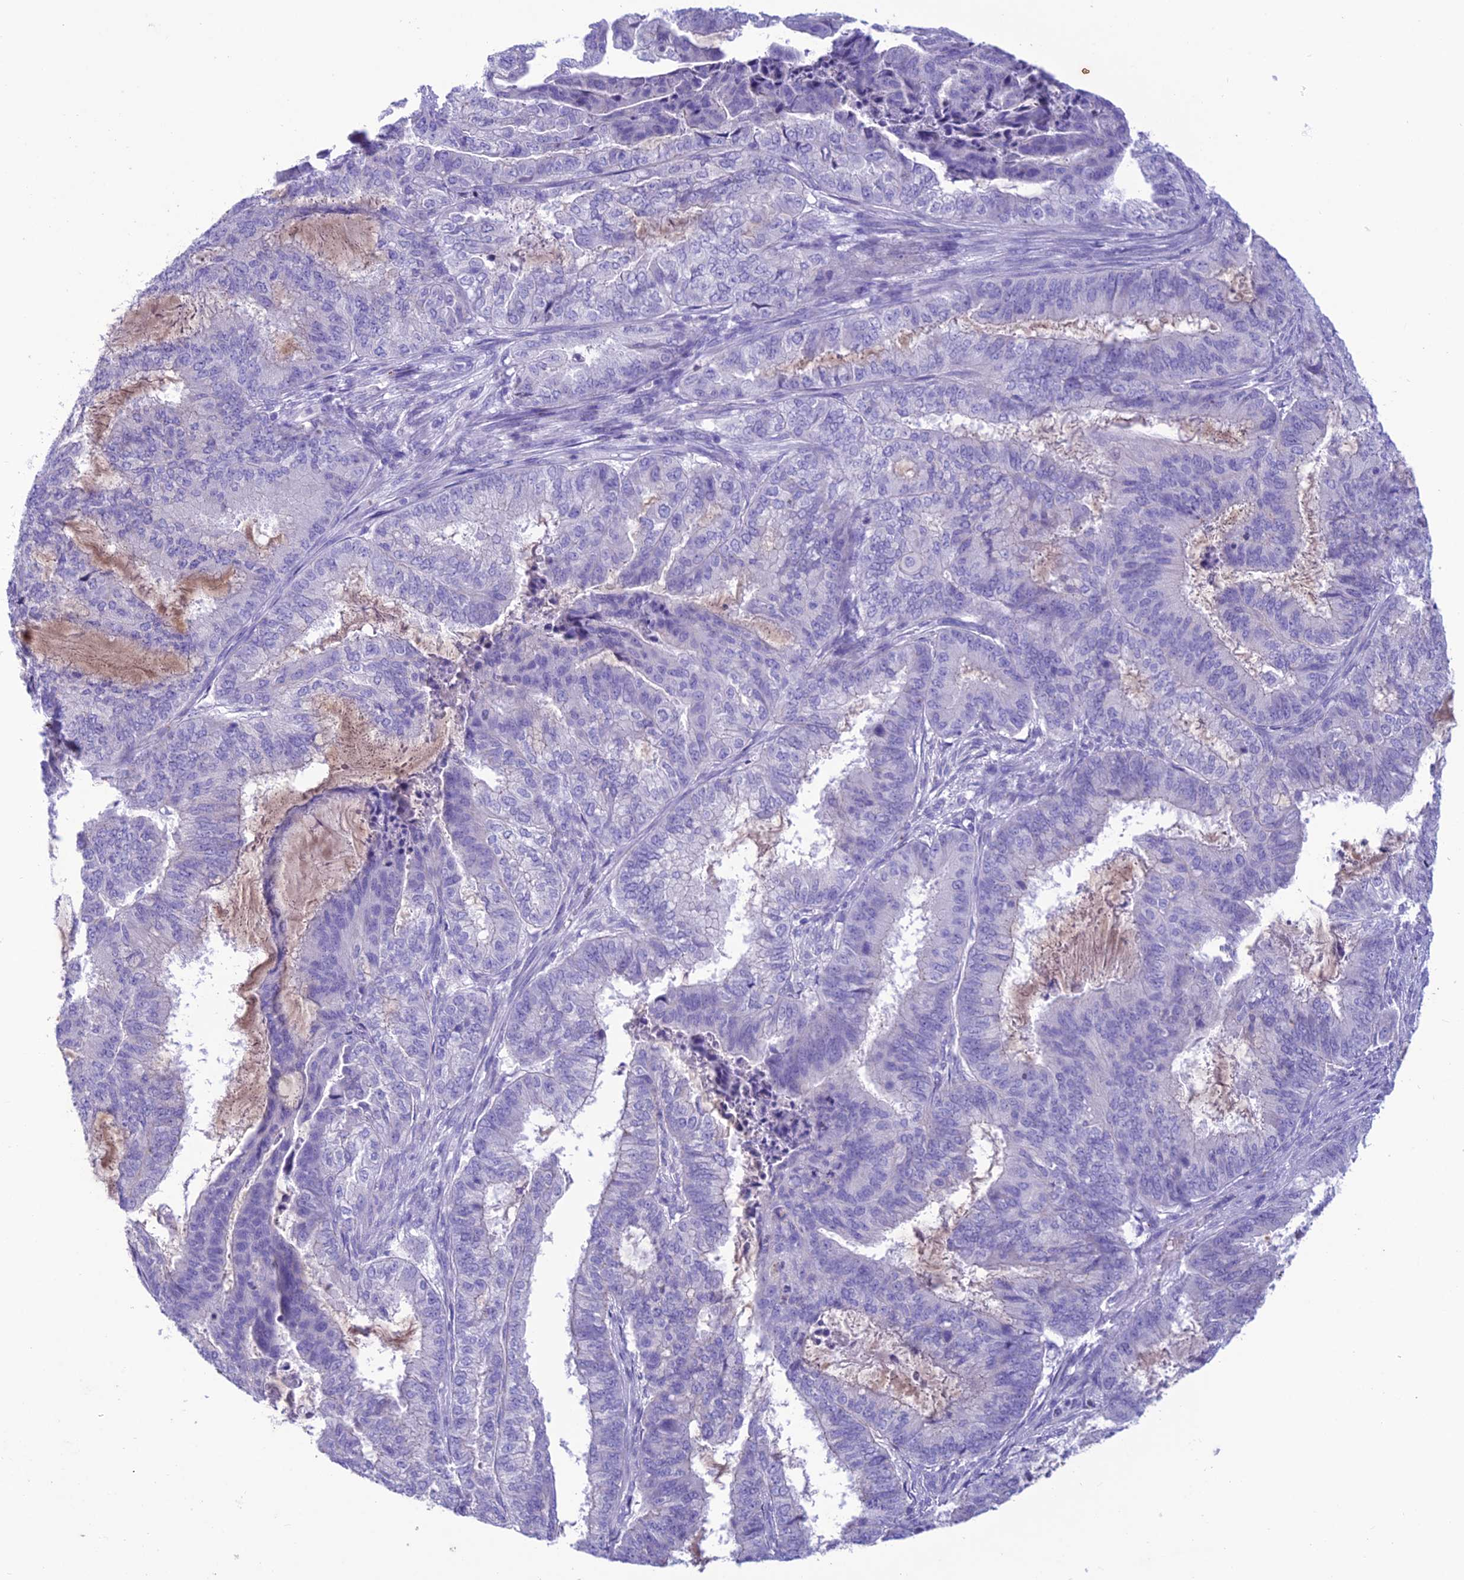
{"staining": {"intensity": "negative", "quantity": "none", "location": "none"}, "tissue": "endometrial cancer", "cell_type": "Tumor cells", "image_type": "cancer", "snomed": [{"axis": "morphology", "description": "Adenocarcinoma, NOS"}, {"axis": "topography", "description": "Endometrium"}], "caption": "High power microscopy histopathology image of an immunohistochemistry photomicrograph of endometrial cancer, revealing no significant positivity in tumor cells.", "gene": "IFT172", "patient": {"sex": "female", "age": 51}}